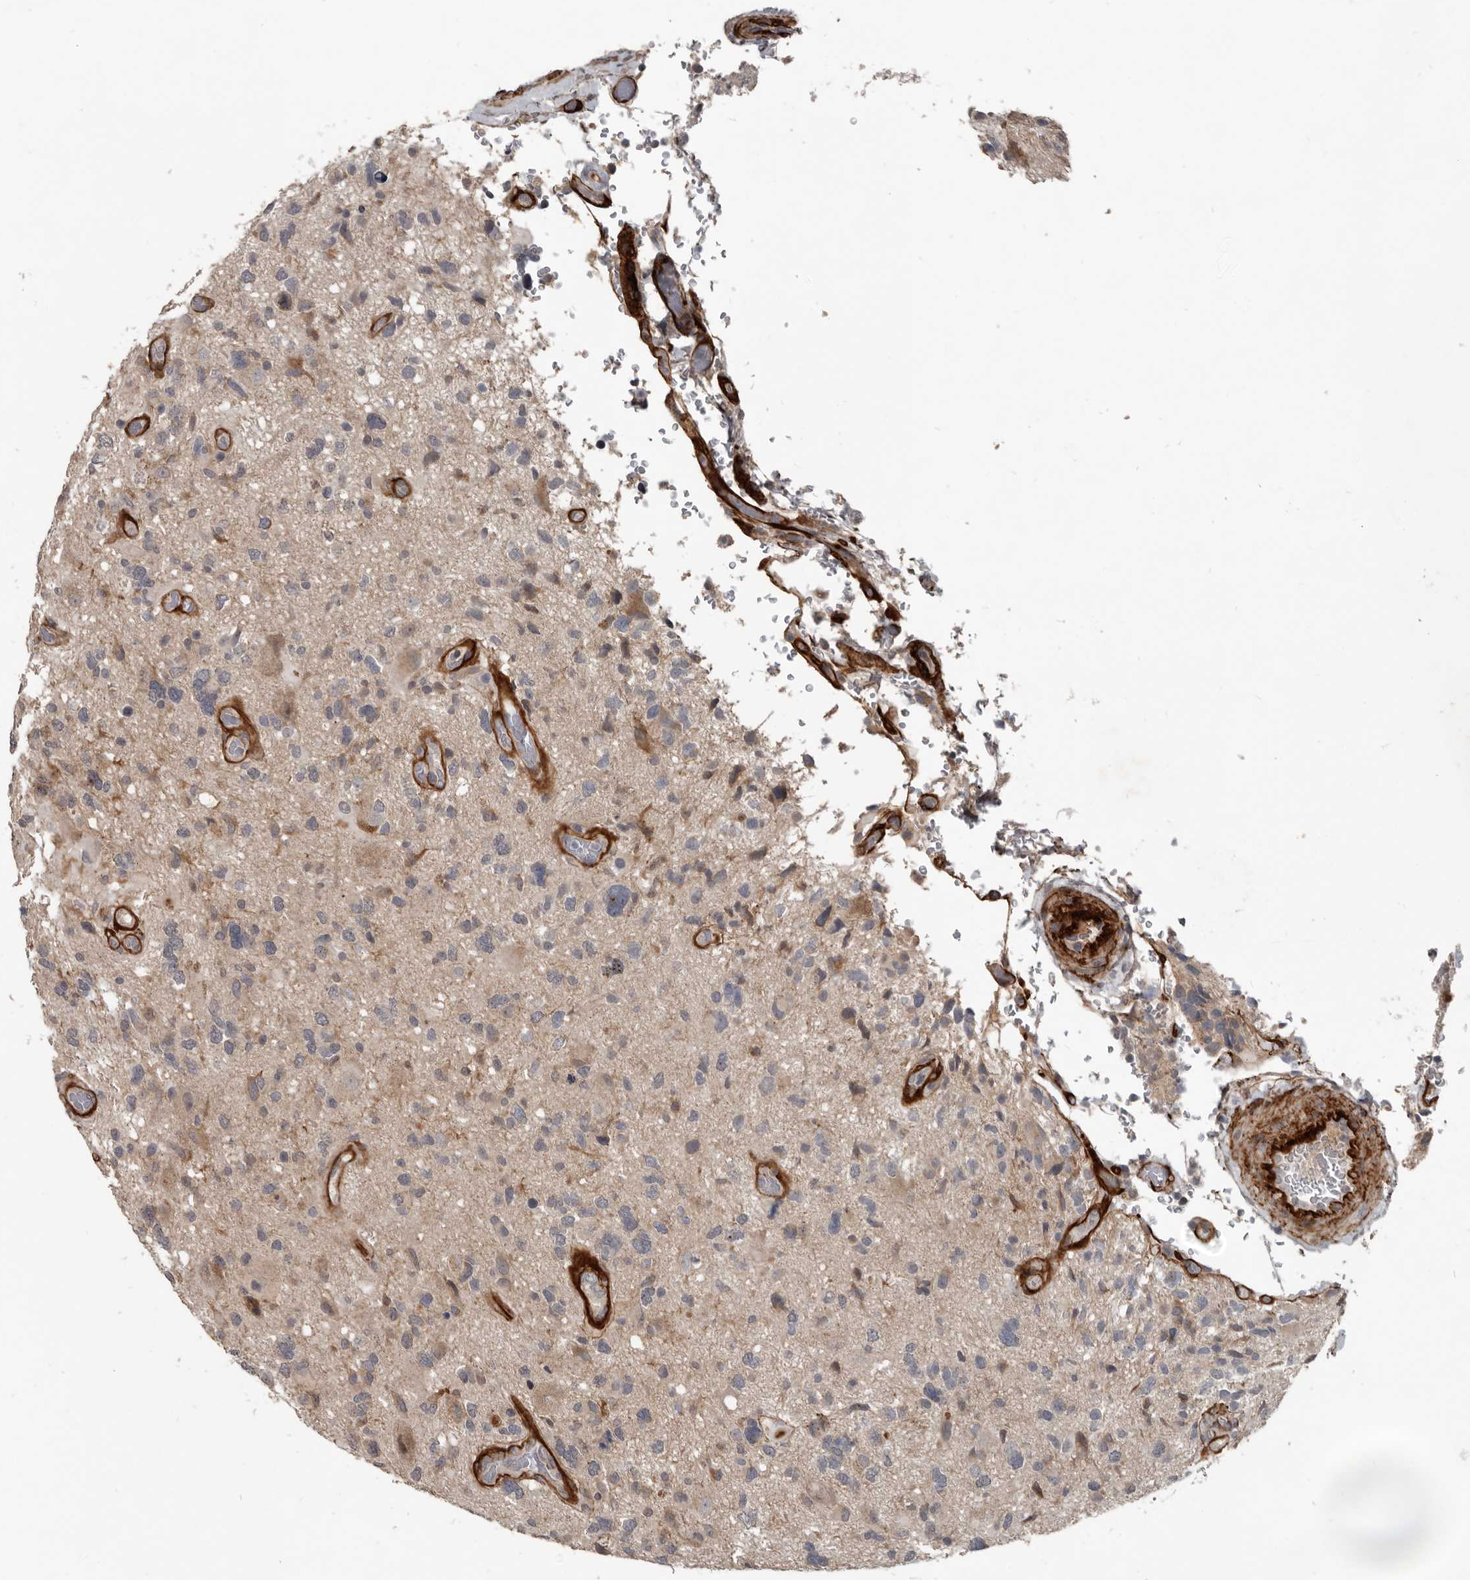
{"staining": {"intensity": "weak", "quantity": "<25%", "location": "cytoplasmic/membranous"}, "tissue": "glioma", "cell_type": "Tumor cells", "image_type": "cancer", "snomed": [{"axis": "morphology", "description": "Glioma, malignant, High grade"}, {"axis": "topography", "description": "Brain"}], "caption": "There is no significant staining in tumor cells of malignant glioma (high-grade).", "gene": "C1orf216", "patient": {"sex": "male", "age": 33}}